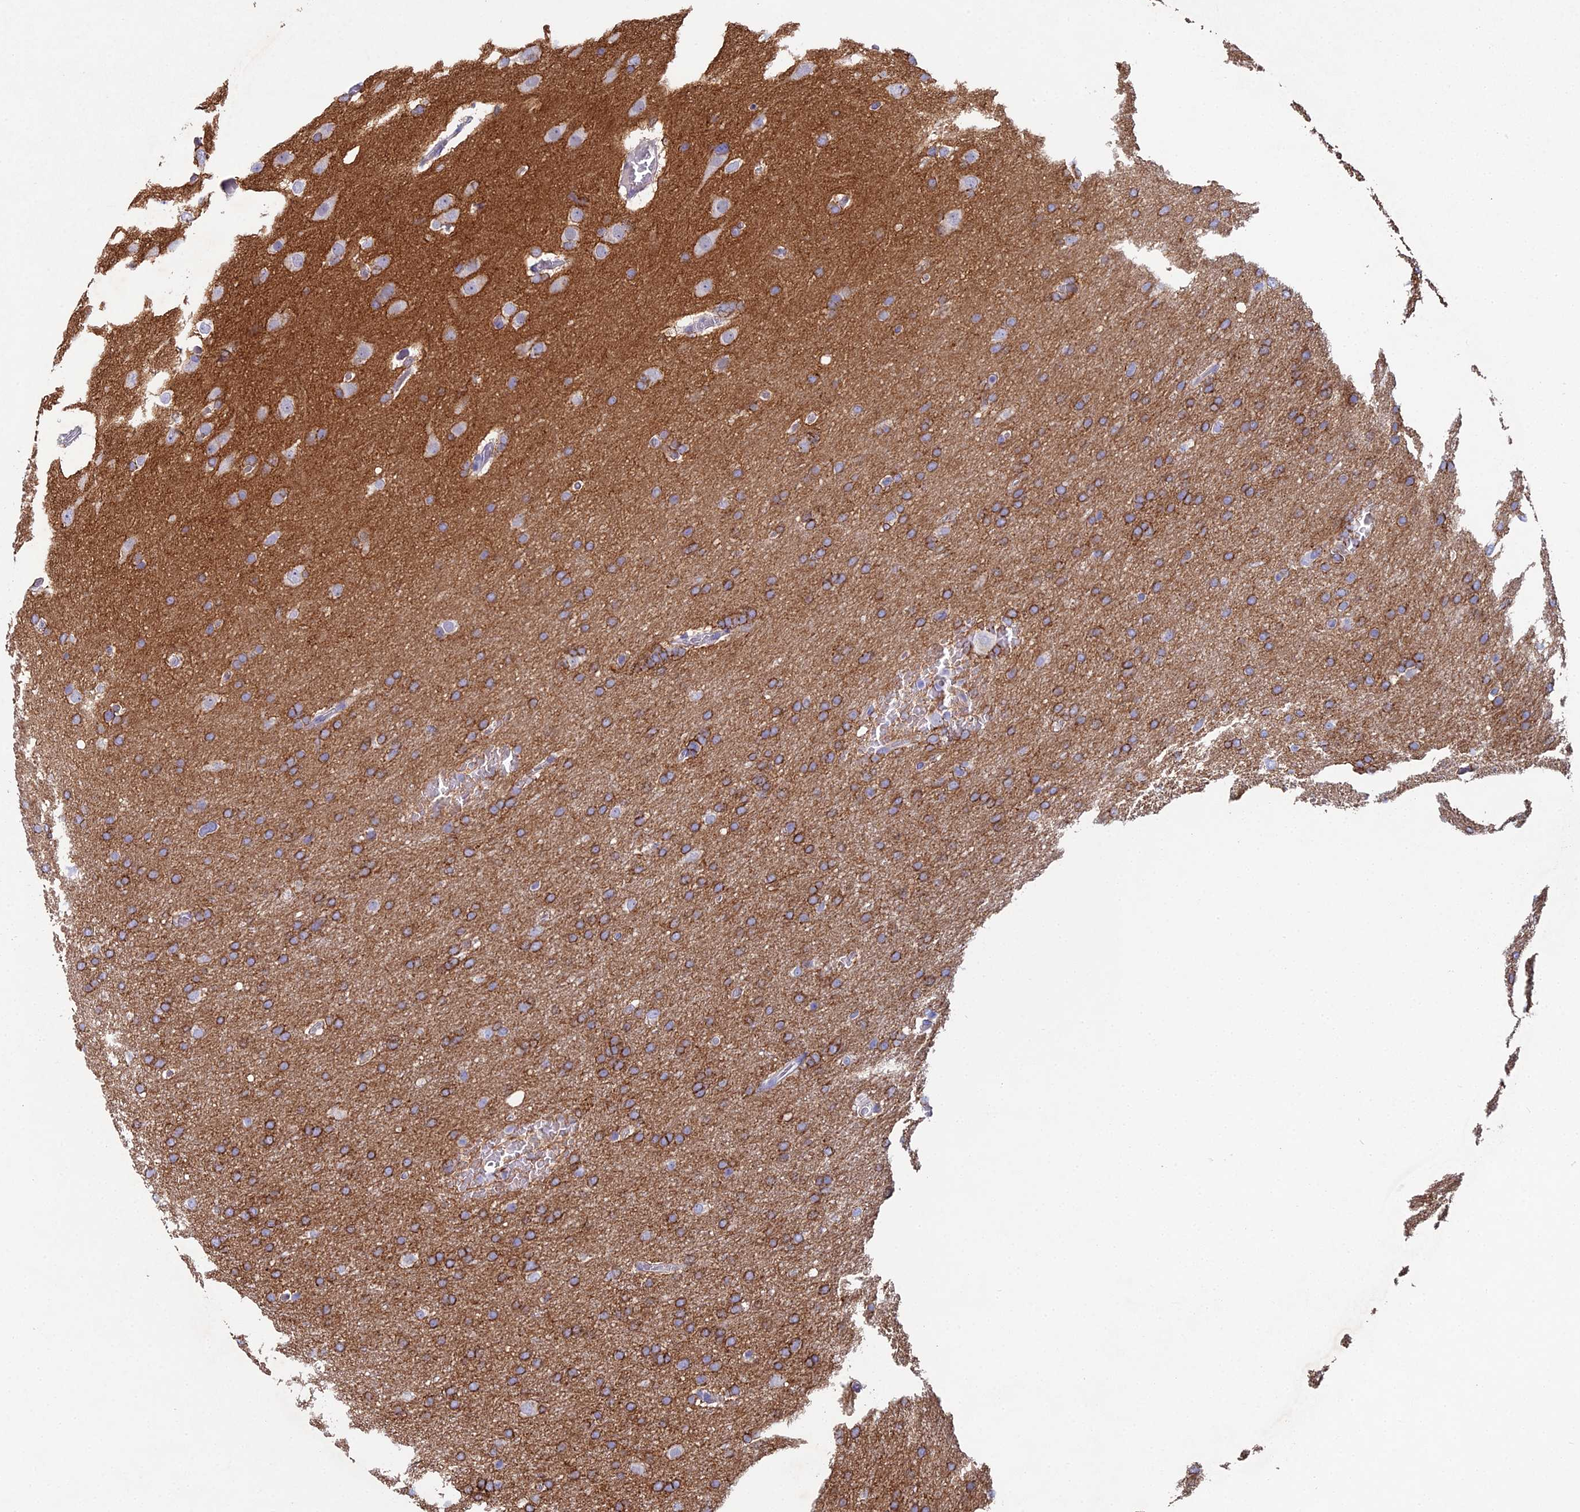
{"staining": {"intensity": "moderate", "quantity": ">75%", "location": "cytoplasmic/membranous"}, "tissue": "glioma", "cell_type": "Tumor cells", "image_type": "cancer", "snomed": [{"axis": "morphology", "description": "Glioma, malignant, High grade"}, {"axis": "topography", "description": "Cerebral cortex"}], "caption": "Protein staining displays moderate cytoplasmic/membranous expression in about >75% of tumor cells in glioma.", "gene": "NCAM1", "patient": {"sex": "female", "age": 36}}